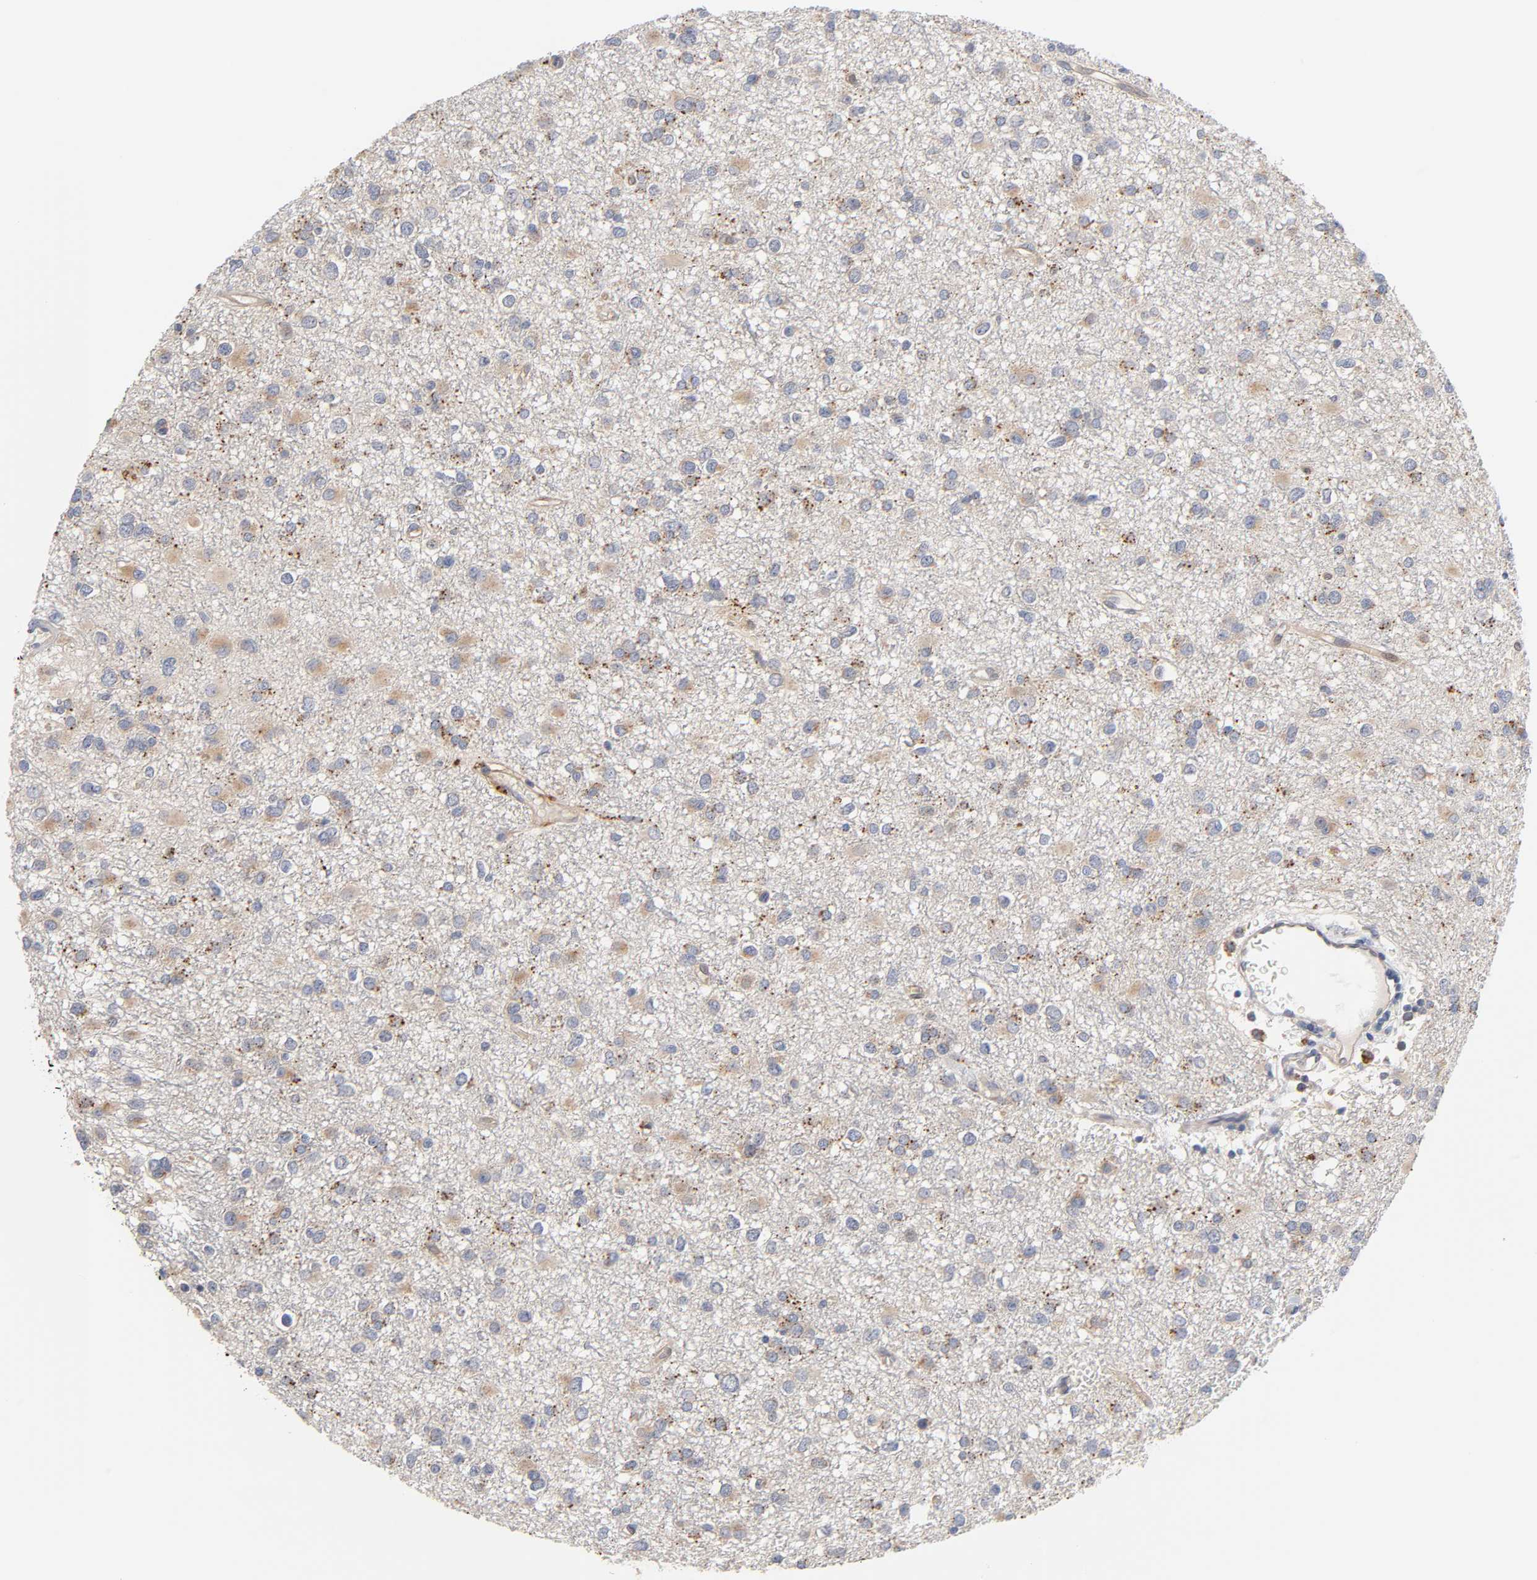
{"staining": {"intensity": "weak", "quantity": ">75%", "location": "cytoplasmic/membranous"}, "tissue": "glioma", "cell_type": "Tumor cells", "image_type": "cancer", "snomed": [{"axis": "morphology", "description": "Glioma, malignant, Low grade"}, {"axis": "topography", "description": "Brain"}], "caption": "IHC staining of glioma, which demonstrates low levels of weak cytoplasmic/membranous staining in about >75% of tumor cells indicating weak cytoplasmic/membranous protein expression. The staining was performed using DAB (3,3'-diaminobenzidine) (brown) for protein detection and nuclei were counterstained in hematoxylin (blue).", "gene": "C17orf75", "patient": {"sex": "male", "age": 42}}